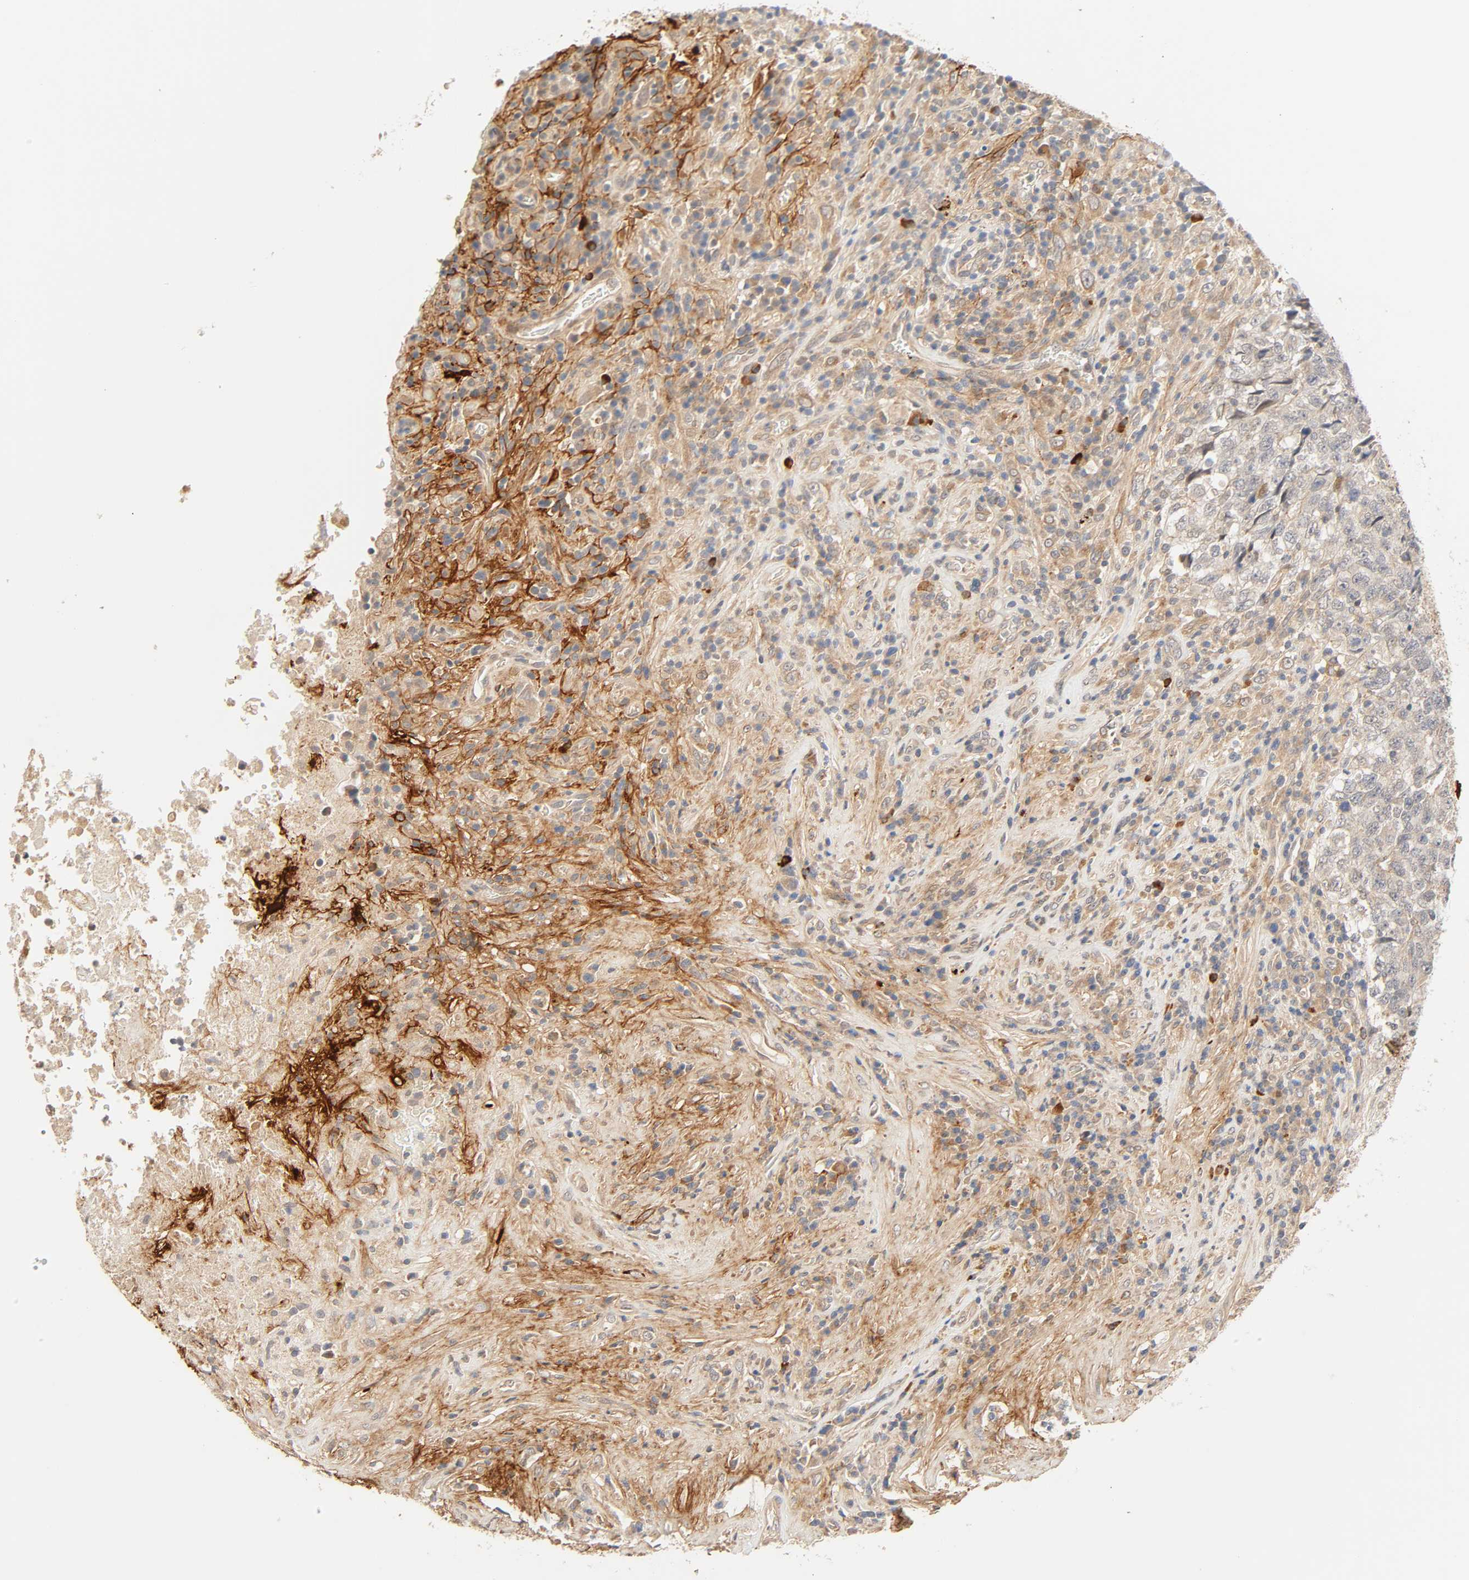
{"staining": {"intensity": "moderate", "quantity": "25%-75%", "location": "cytoplasmic/membranous"}, "tissue": "testis cancer", "cell_type": "Tumor cells", "image_type": "cancer", "snomed": [{"axis": "morphology", "description": "Necrosis, NOS"}, {"axis": "morphology", "description": "Carcinoma, Embryonal, NOS"}, {"axis": "topography", "description": "Testis"}], "caption": "IHC of human embryonal carcinoma (testis) demonstrates medium levels of moderate cytoplasmic/membranous positivity in about 25%-75% of tumor cells.", "gene": "CACNA1G", "patient": {"sex": "male", "age": 19}}